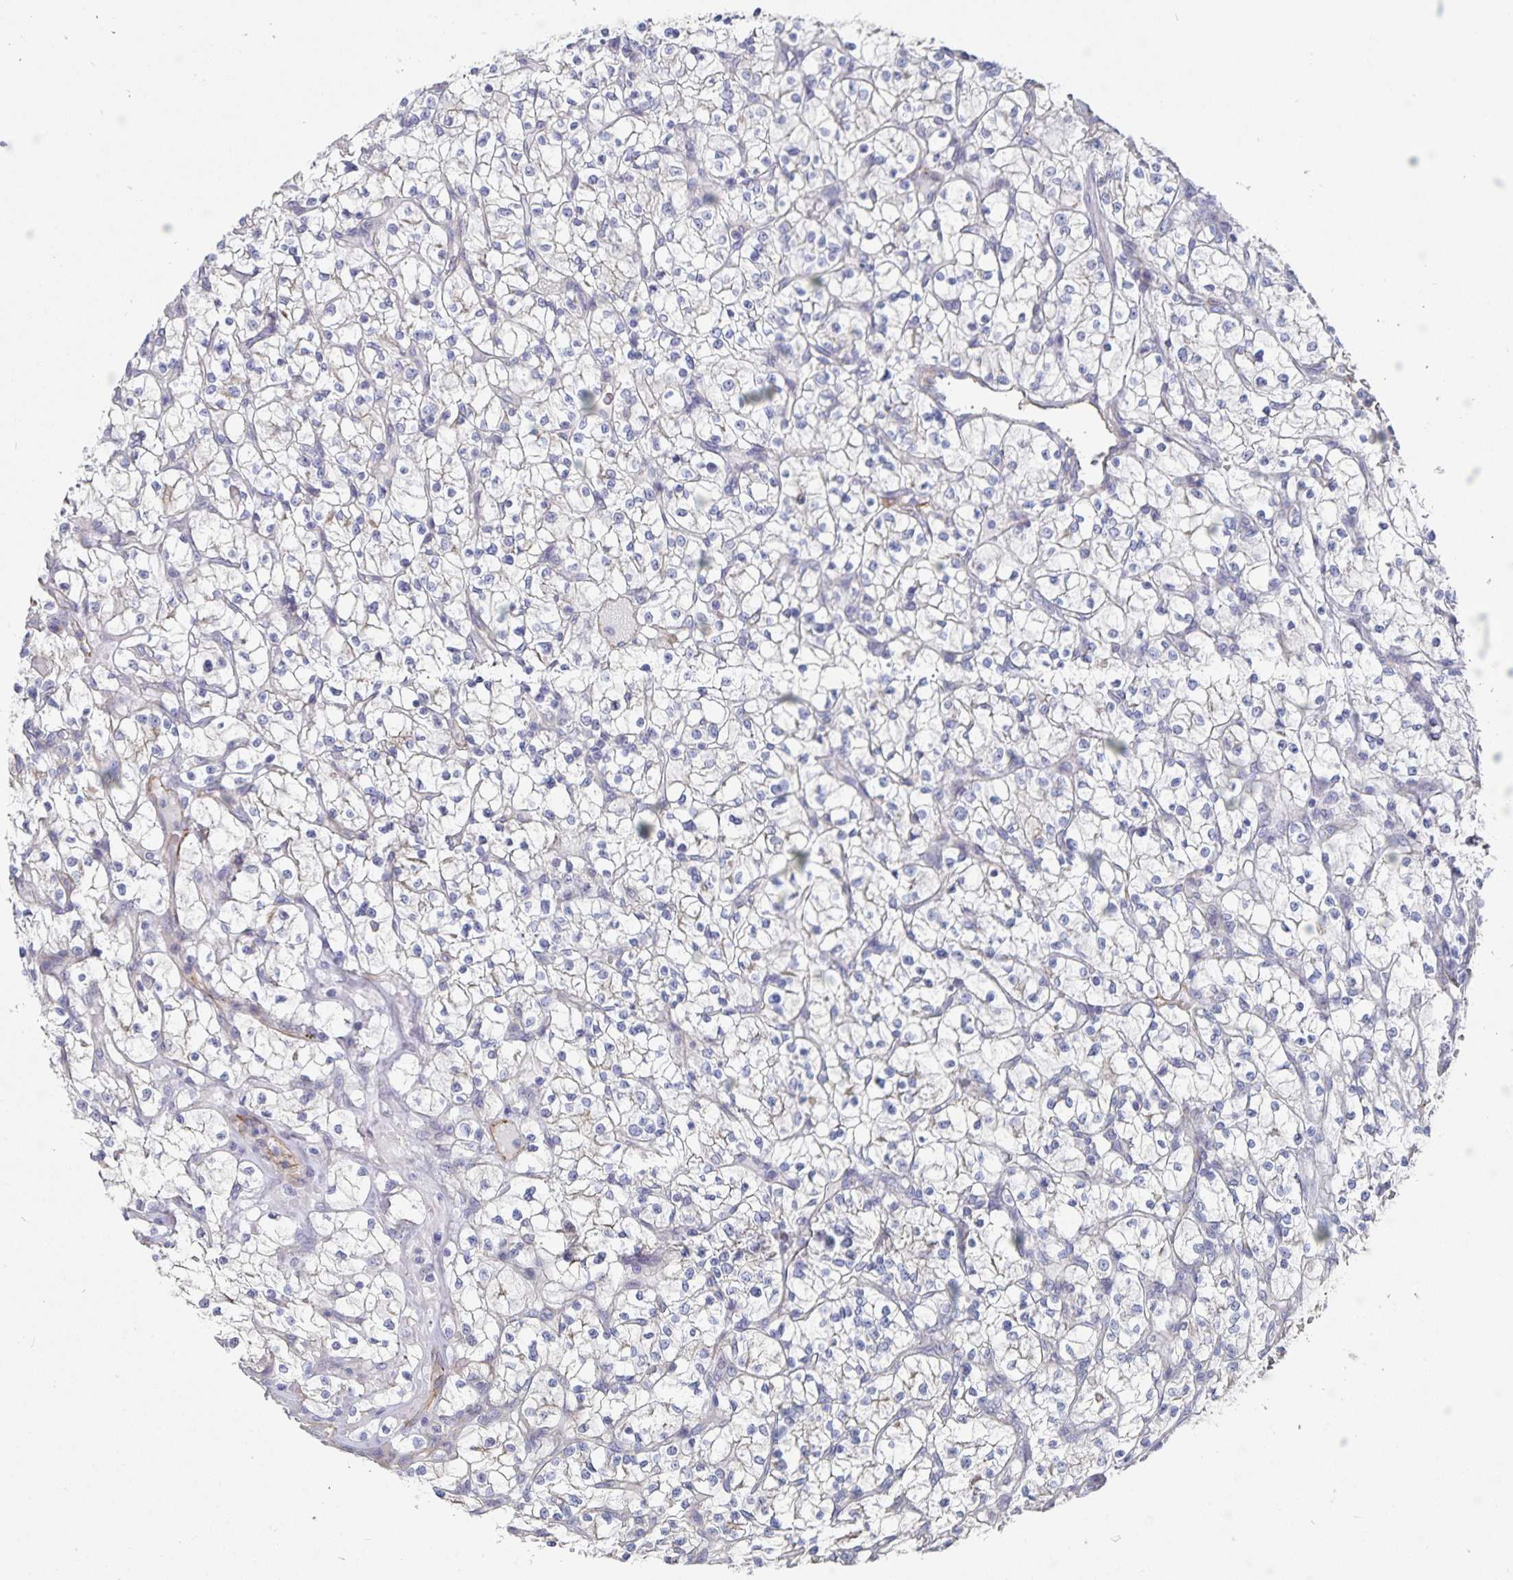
{"staining": {"intensity": "negative", "quantity": "none", "location": "none"}, "tissue": "renal cancer", "cell_type": "Tumor cells", "image_type": "cancer", "snomed": [{"axis": "morphology", "description": "Adenocarcinoma, NOS"}, {"axis": "topography", "description": "Kidney"}], "caption": "Immunohistochemical staining of human renal cancer (adenocarcinoma) shows no significant positivity in tumor cells.", "gene": "SSTR1", "patient": {"sex": "female", "age": 64}}